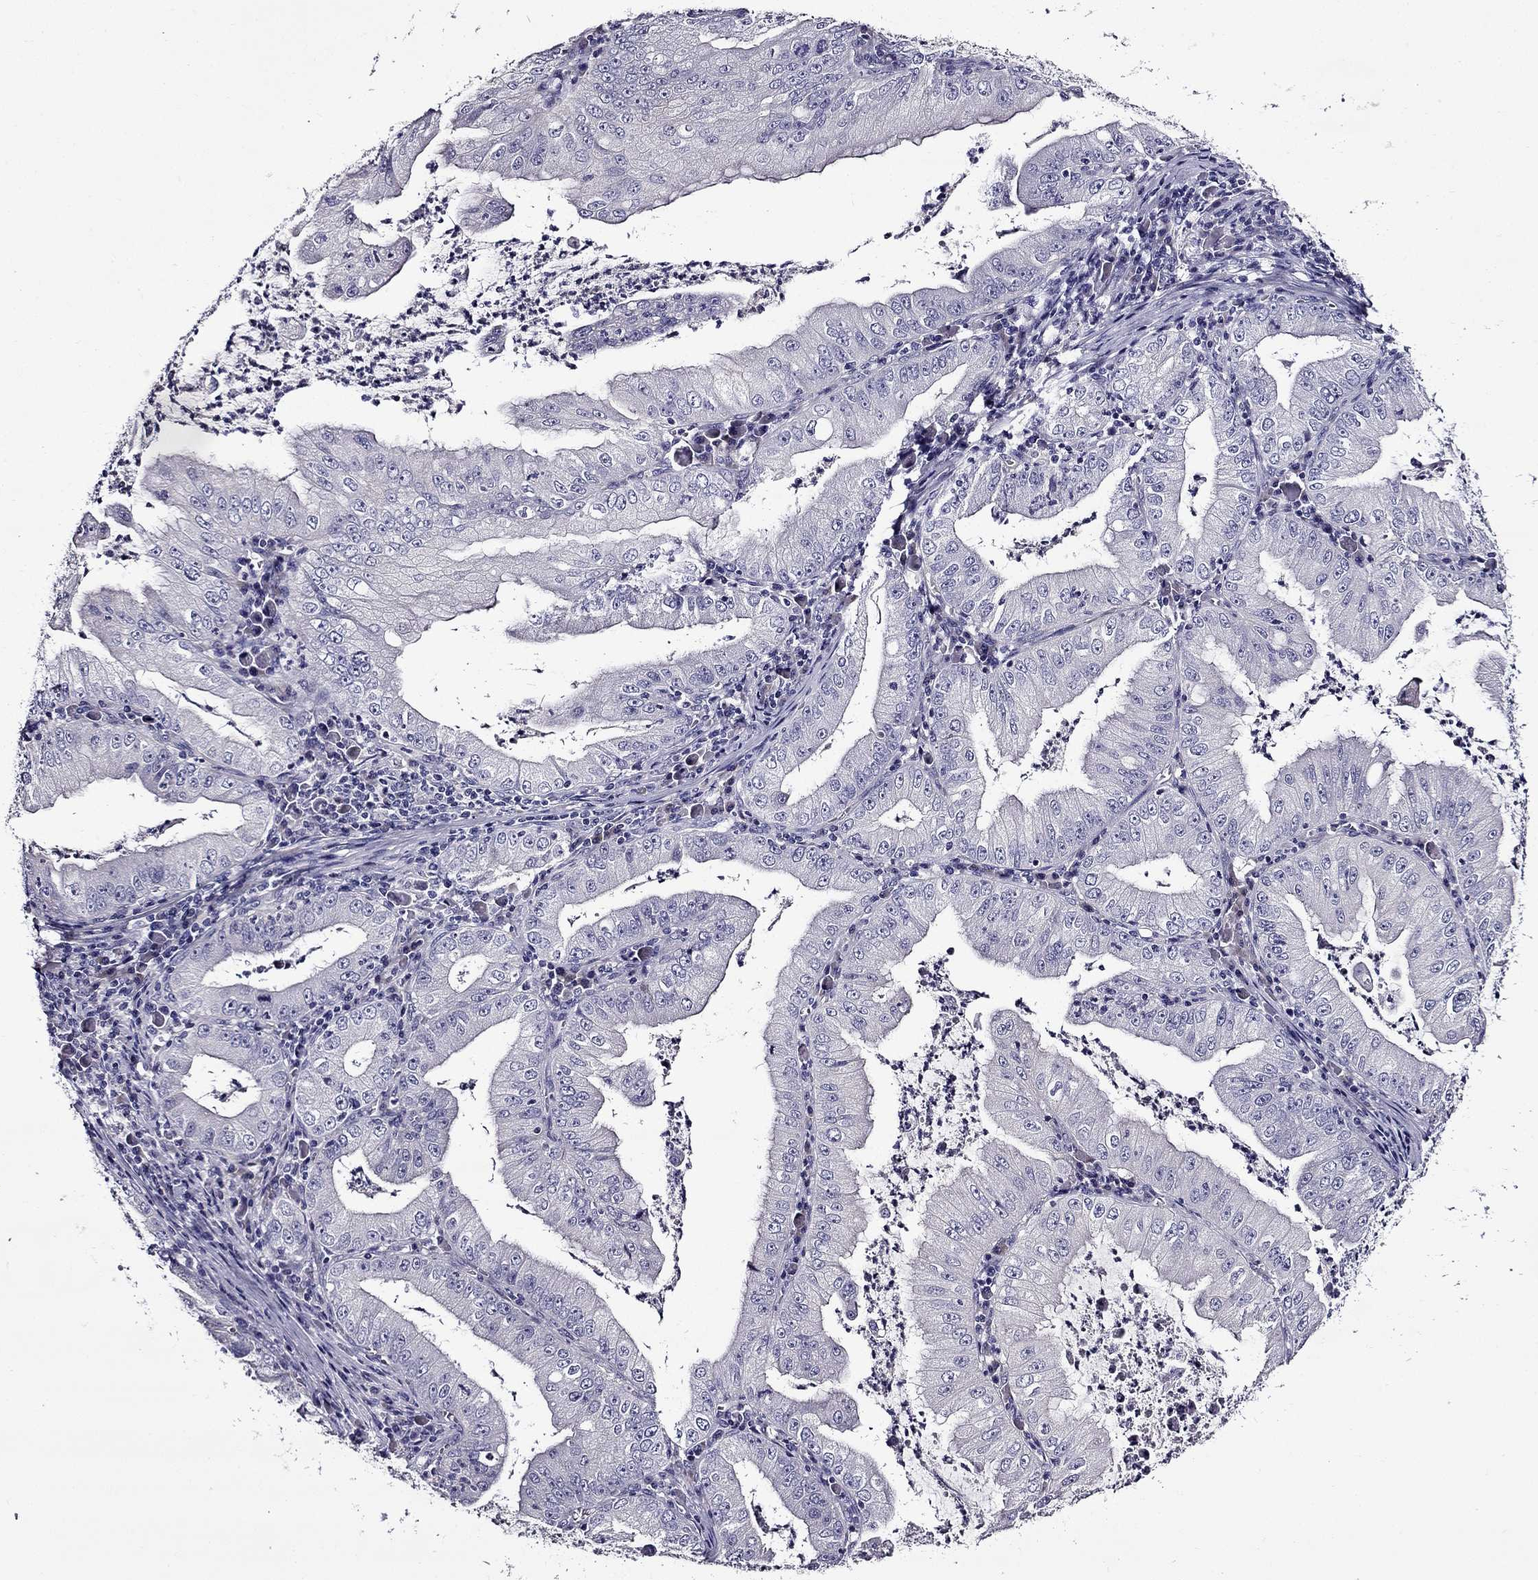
{"staining": {"intensity": "negative", "quantity": "none", "location": "none"}, "tissue": "stomach cancer", "cell_type": "Tumor cells", "image_type": "cancer", "snomed": [{"axis": "morphology", "description": "Adenocarcinoma, NOS"}, {"axis": "topography", "description": "Stomach"}], "caption": "Human stomach cancer stained for a protein using IHC reveals no positivity in tumor cells.", "gene": "TMEM266", "patient": {"sex": "male", "age": 76}}